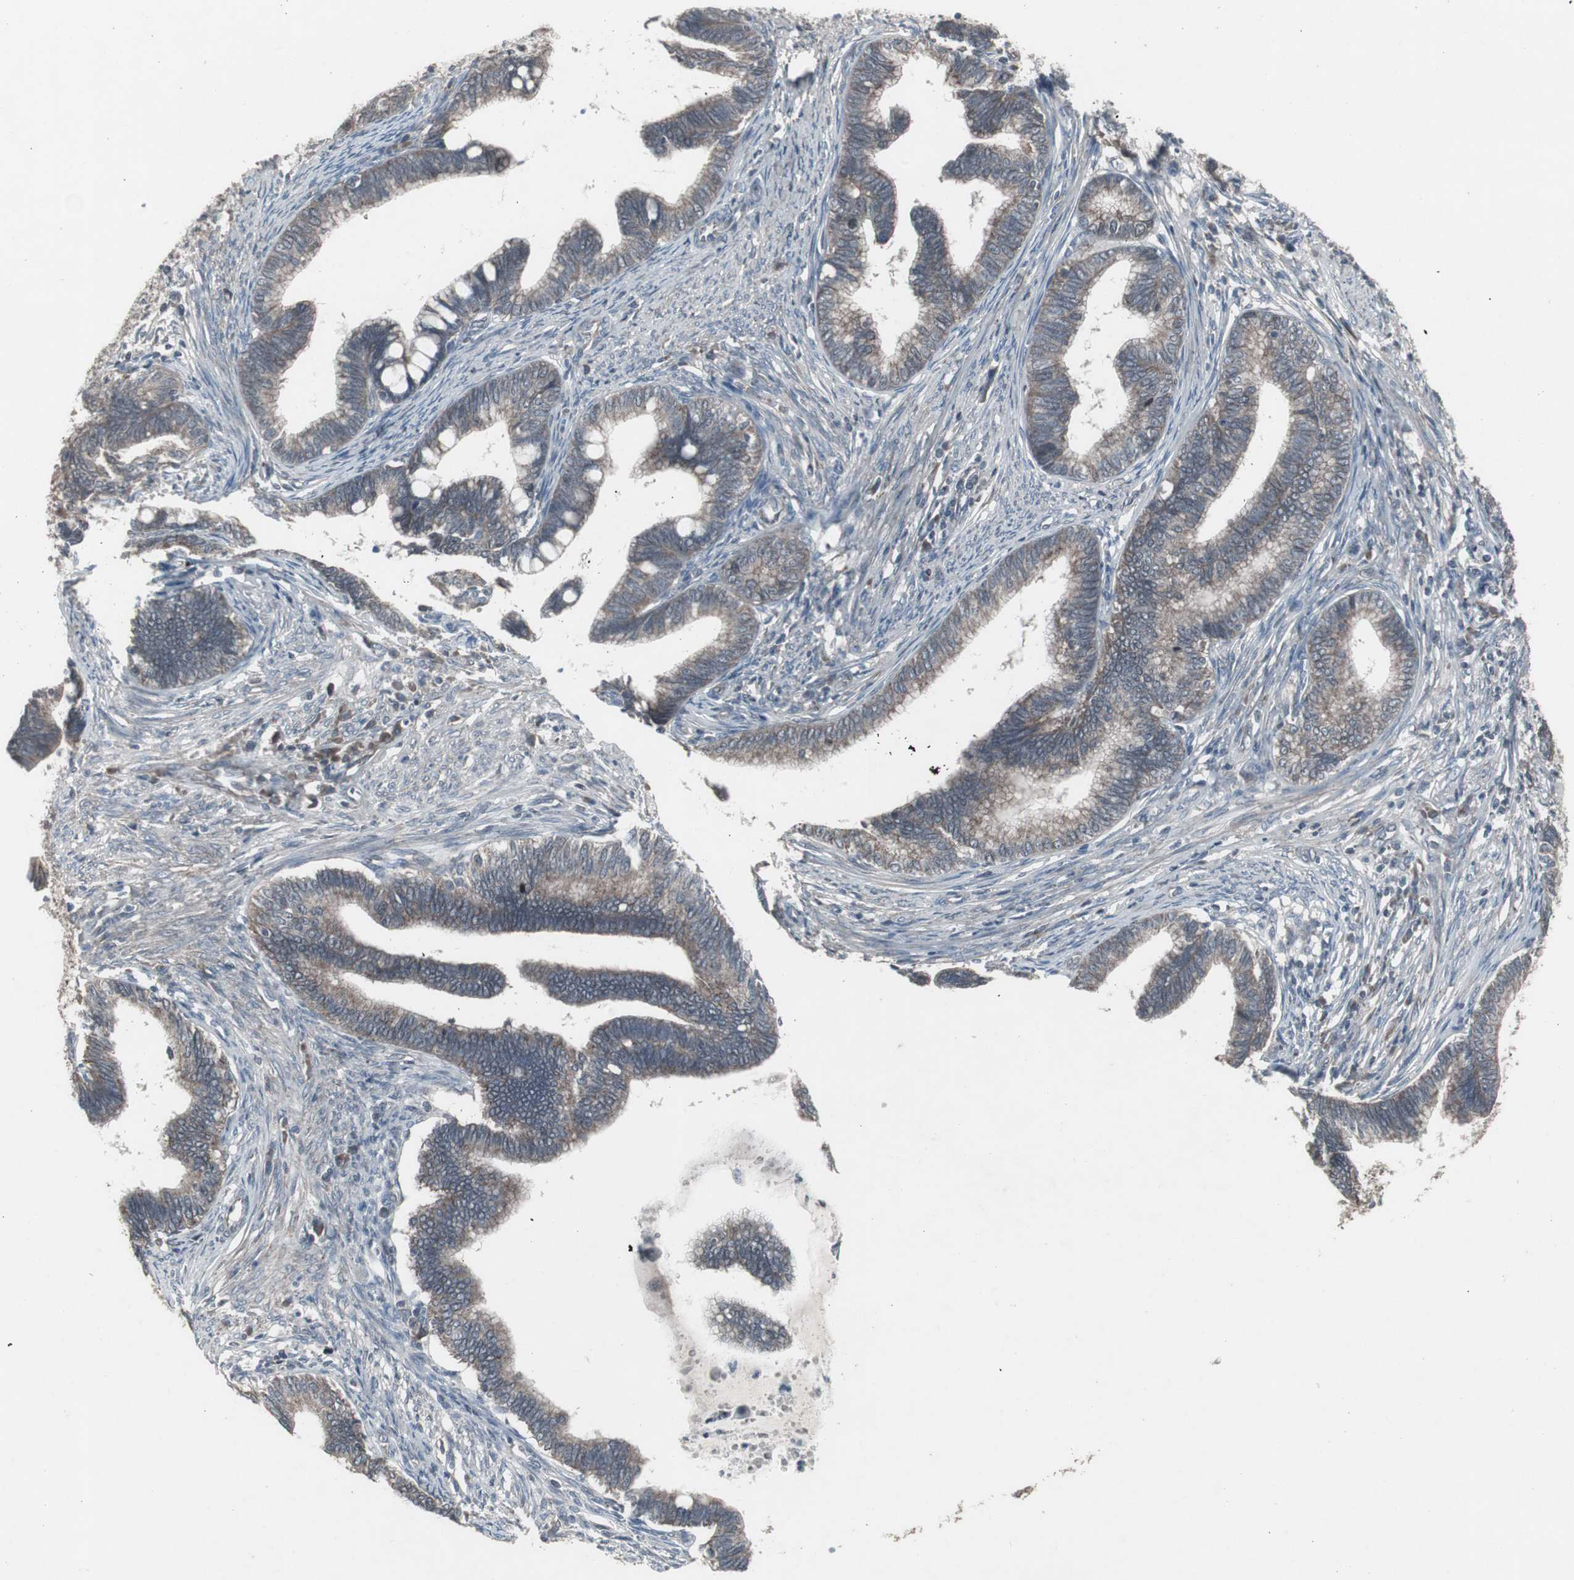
{"staining": {"intensity": "weak", "quantity": "25%-75%", "location": "cytoplasmic/membranous"}, "tissue": "cervical cancer", "cell_type": "Tumor cells", "image_type": "cancer", "snomed": [{"axis": "morphology", "description": "Adenocarcinoma, NOS"}, {"axis": "topography", "description": "Cervix"}], "caption": "Immunohistochemistry staining of adenocarcinoma (cervical), which displays low levels of weak cytoplasmic/membranous staining in about 25%-75% of tumor cells indicating weak cytoplasmic/membranous protein positivity. The staining was performed using DAB (brown) for protein detection and nuclei were counterstained in hematoxylin (blue).", "gene": "SSTR2", "patient": {"sex": "female", "age": 36}}